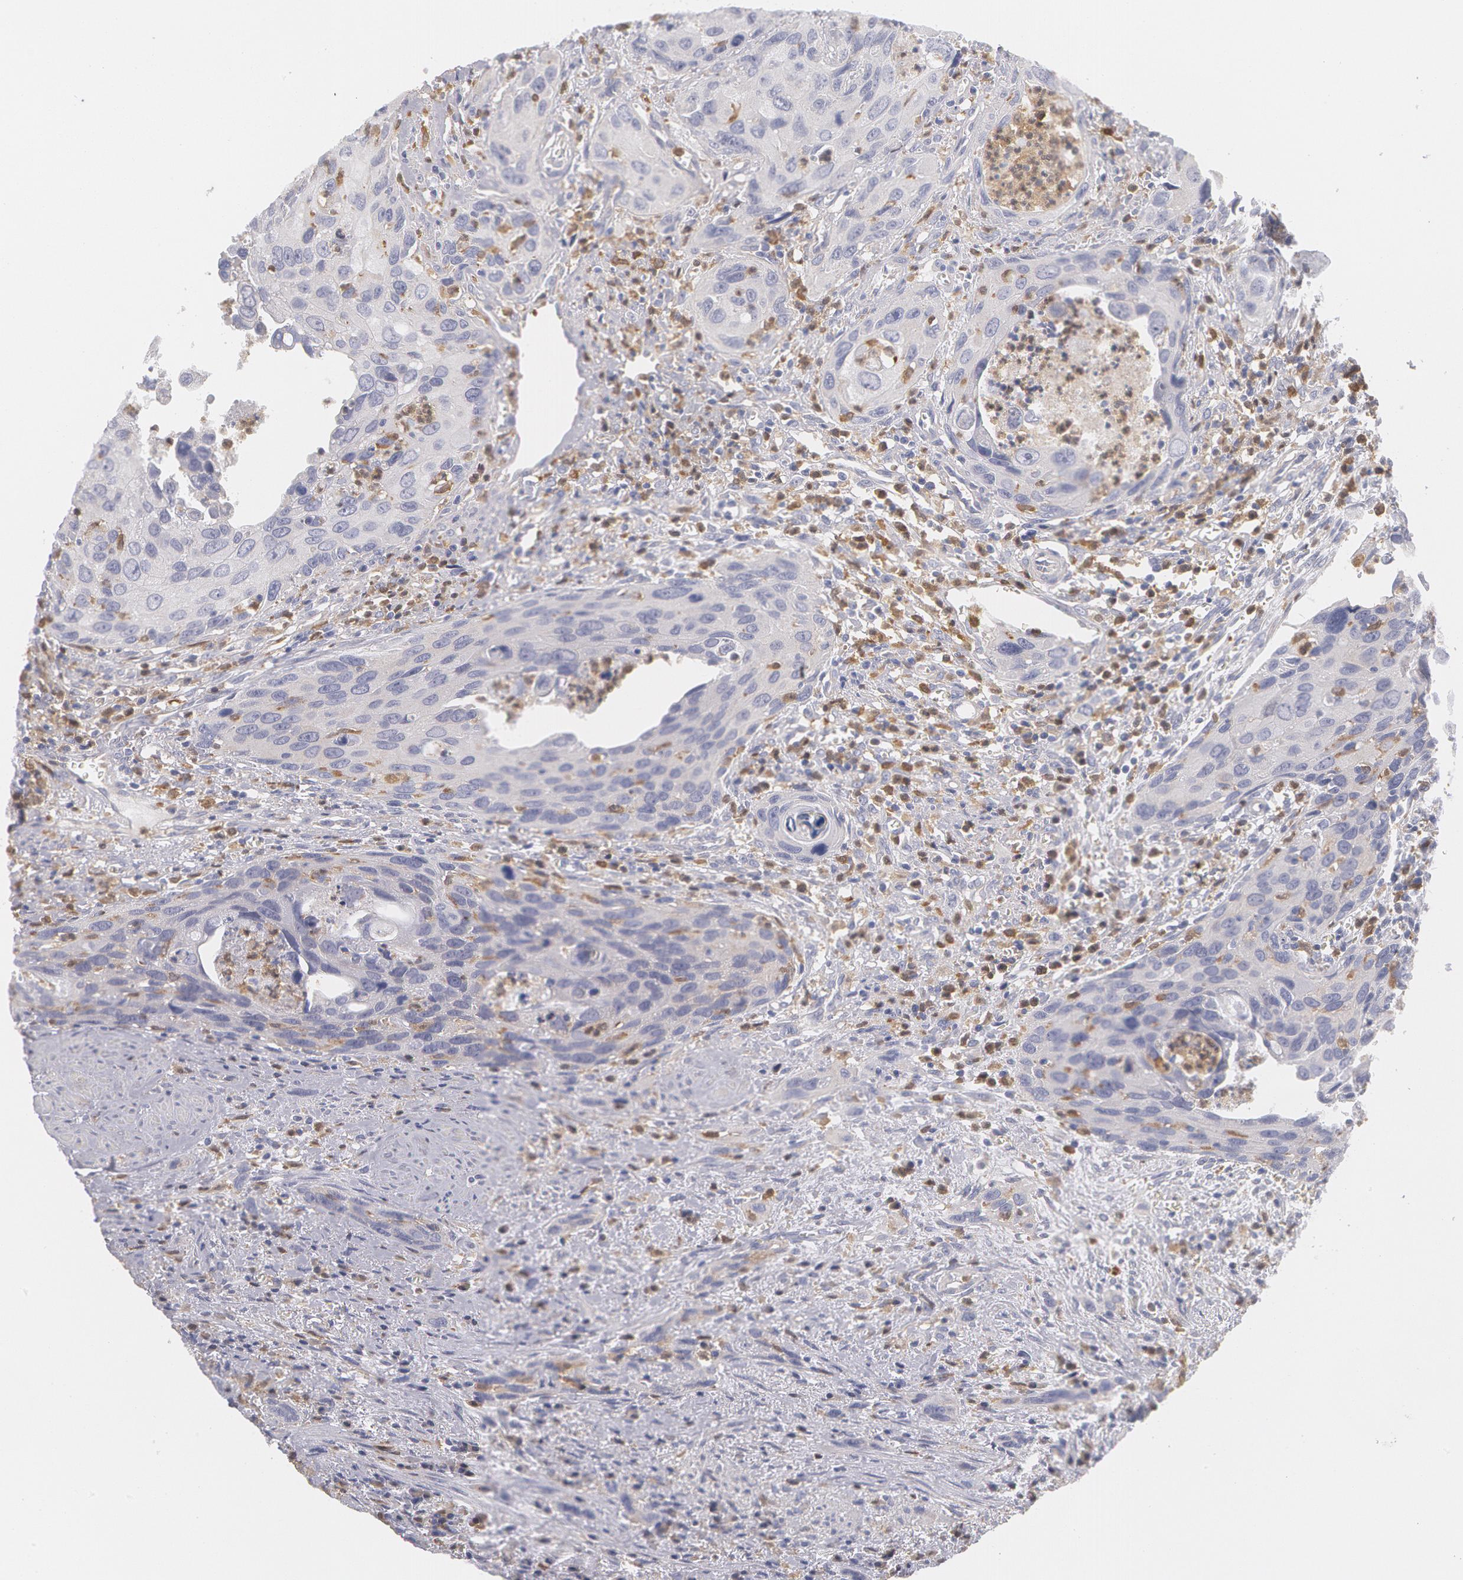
{"staining": {"intensity": "weak", "quantity": "<25%", "location": "cytoplasmic/membranous"}, "tissue": "urothelial cancer", "cell_type": "Tumor cells", "image_type": "cancer", "snomed": [{"axis": "morphology", "description": "Urothelial carcinoma, High grade"}, {"axis": "topography", "description": "Urinary bladder"}], "caption": "Human urothelial cancer stained for a protein using immunohistochemistry exhibits no staining in tumor cells.", "gene": "SYK", "patient": {"sex": "male", "age": 71}}